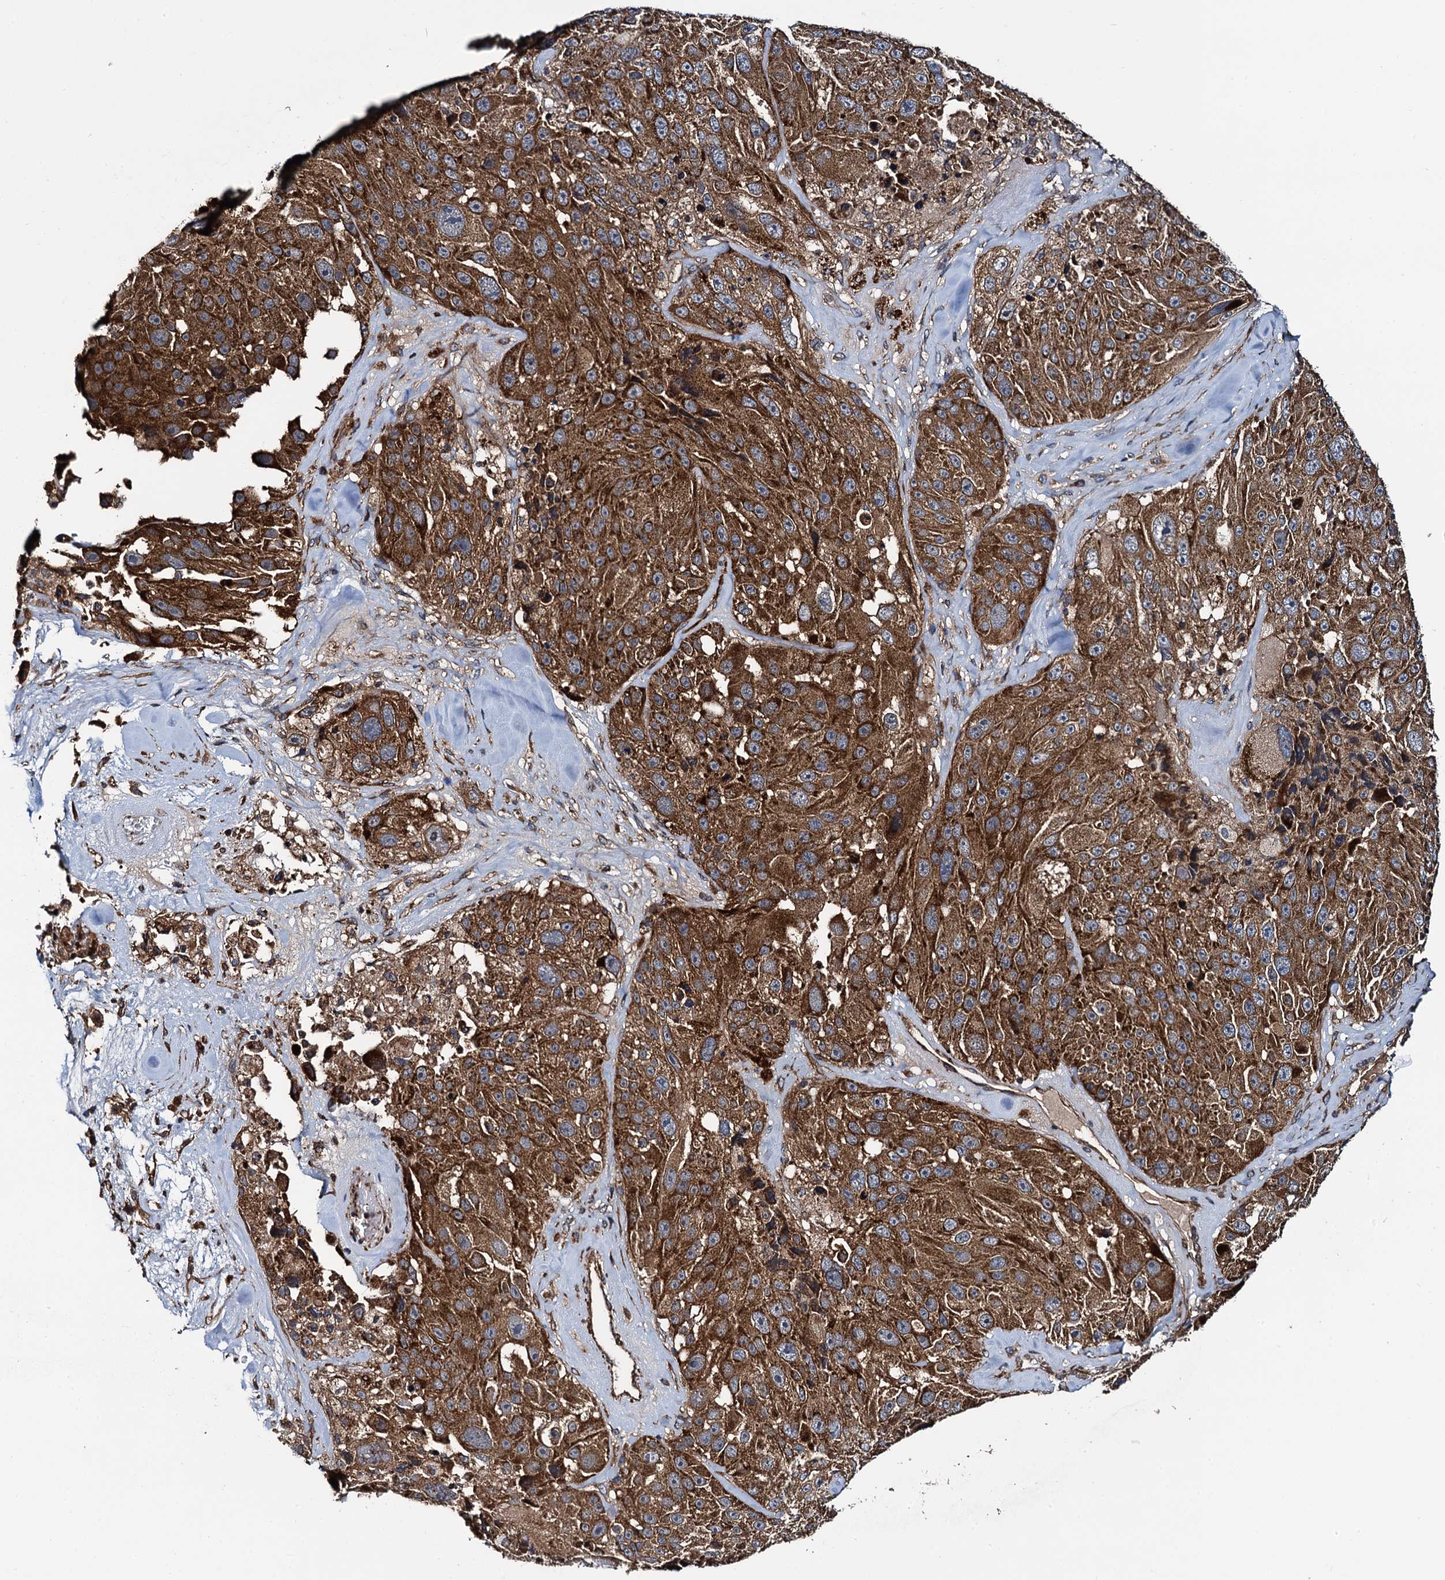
{"staining": {"intensity": "strong", "quantity": ">75%", "location": "cytoplasmic/membranous"}, "tissue": "melanoma", "cell_type": "Tumor cells", "image_type": "cancer", "snomed": [{"axis": "morphology", "description": "Malignant melanoma, Metastatic site"}, {"axis": "topography", "description": "Lymph node"}], "caption": "Melanoma stained with a brown dye demonstrates strong cytoplasmic/membranous positive positivity in approximately >75% of tumor cells.", "gene": "NEK1", "patient": {"sex": "male", "age": 62}}